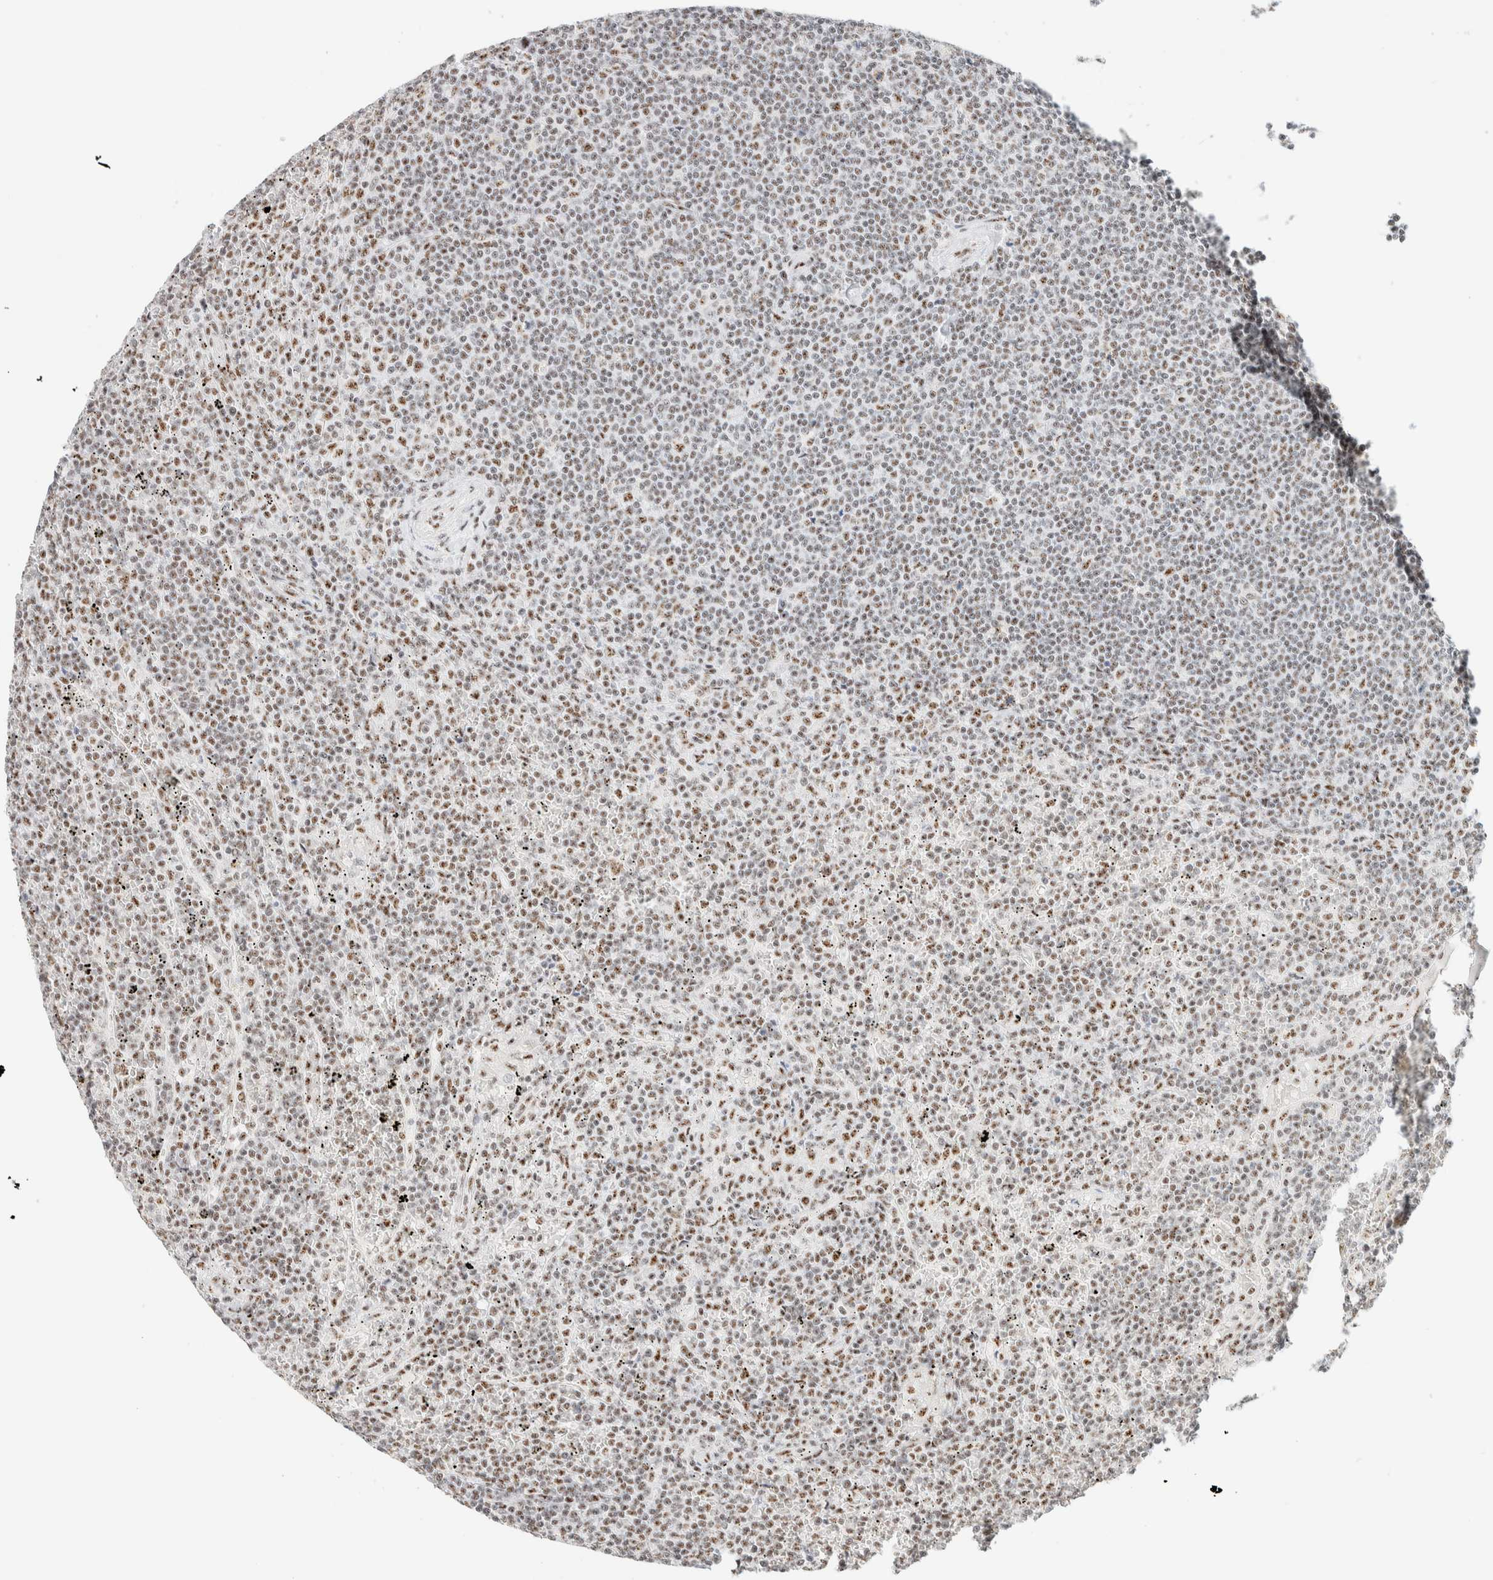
{"staining": {"intensity": "weak", "quantity": "25%-75%", "location": "nuclear"}, "tissue": "lymphoma", "cell_type": "Tumor cells", "image_type": "cancer", "snomed": [{"axis": "morphology", "description": "Malignant lymphoma, non-Hodgkin's type, Low grade"}, {"axis": "topography", "description": "Spleen"}], "caption": "Immunohistochemistry of lymphoma reveals low levels of weak nuclear staining in about 25%-75% of tumor cells. The staining was performed using DAB to visualize the protein expression in brown, while the nuclei were stained in blue with hematoxylin (Magnification: 20x).", "gene": "SON", "patient": {"sex": "female", "age": 19}}